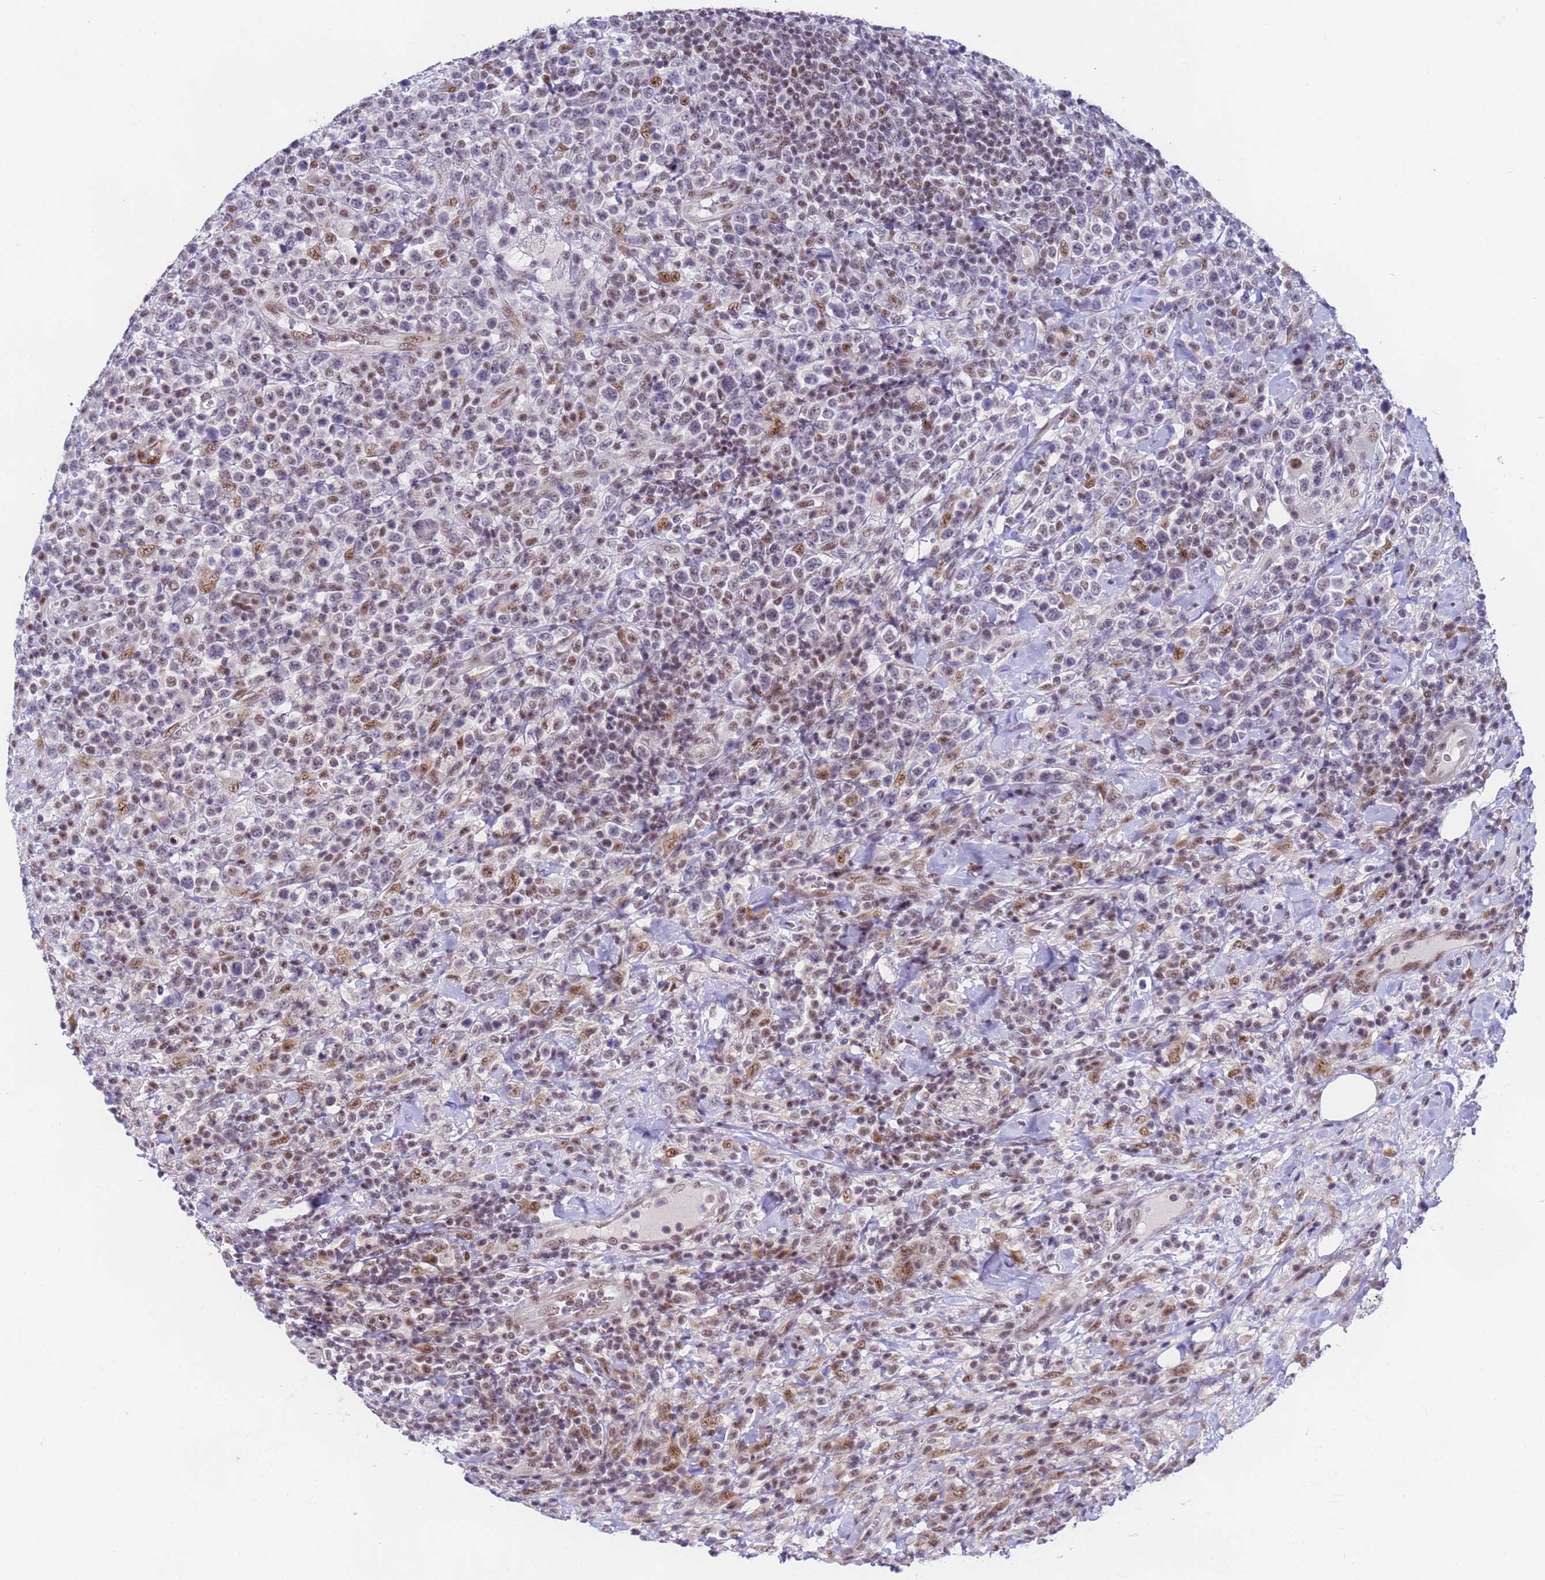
{"staining": {"intensity": "weak", "quantity": "<25%", "location": "nuclear"}, "tissue": "lymphoma", "cell_type": "Tumor cells", "image_type": "cancer", "snomed": [{"axis": "morphology", "description": "Malignant lymphoma, non-Hodgkin's type, High grade"}, {"axis": "topography", "description": "Colon"}], "caption": "High power microscopy micrograph of an IHC micrograph of lymphoma, revealing no significant positivity in tumor cells.", "gene": "FNBP4", "patient": {"sex": "female", "age": 53}}